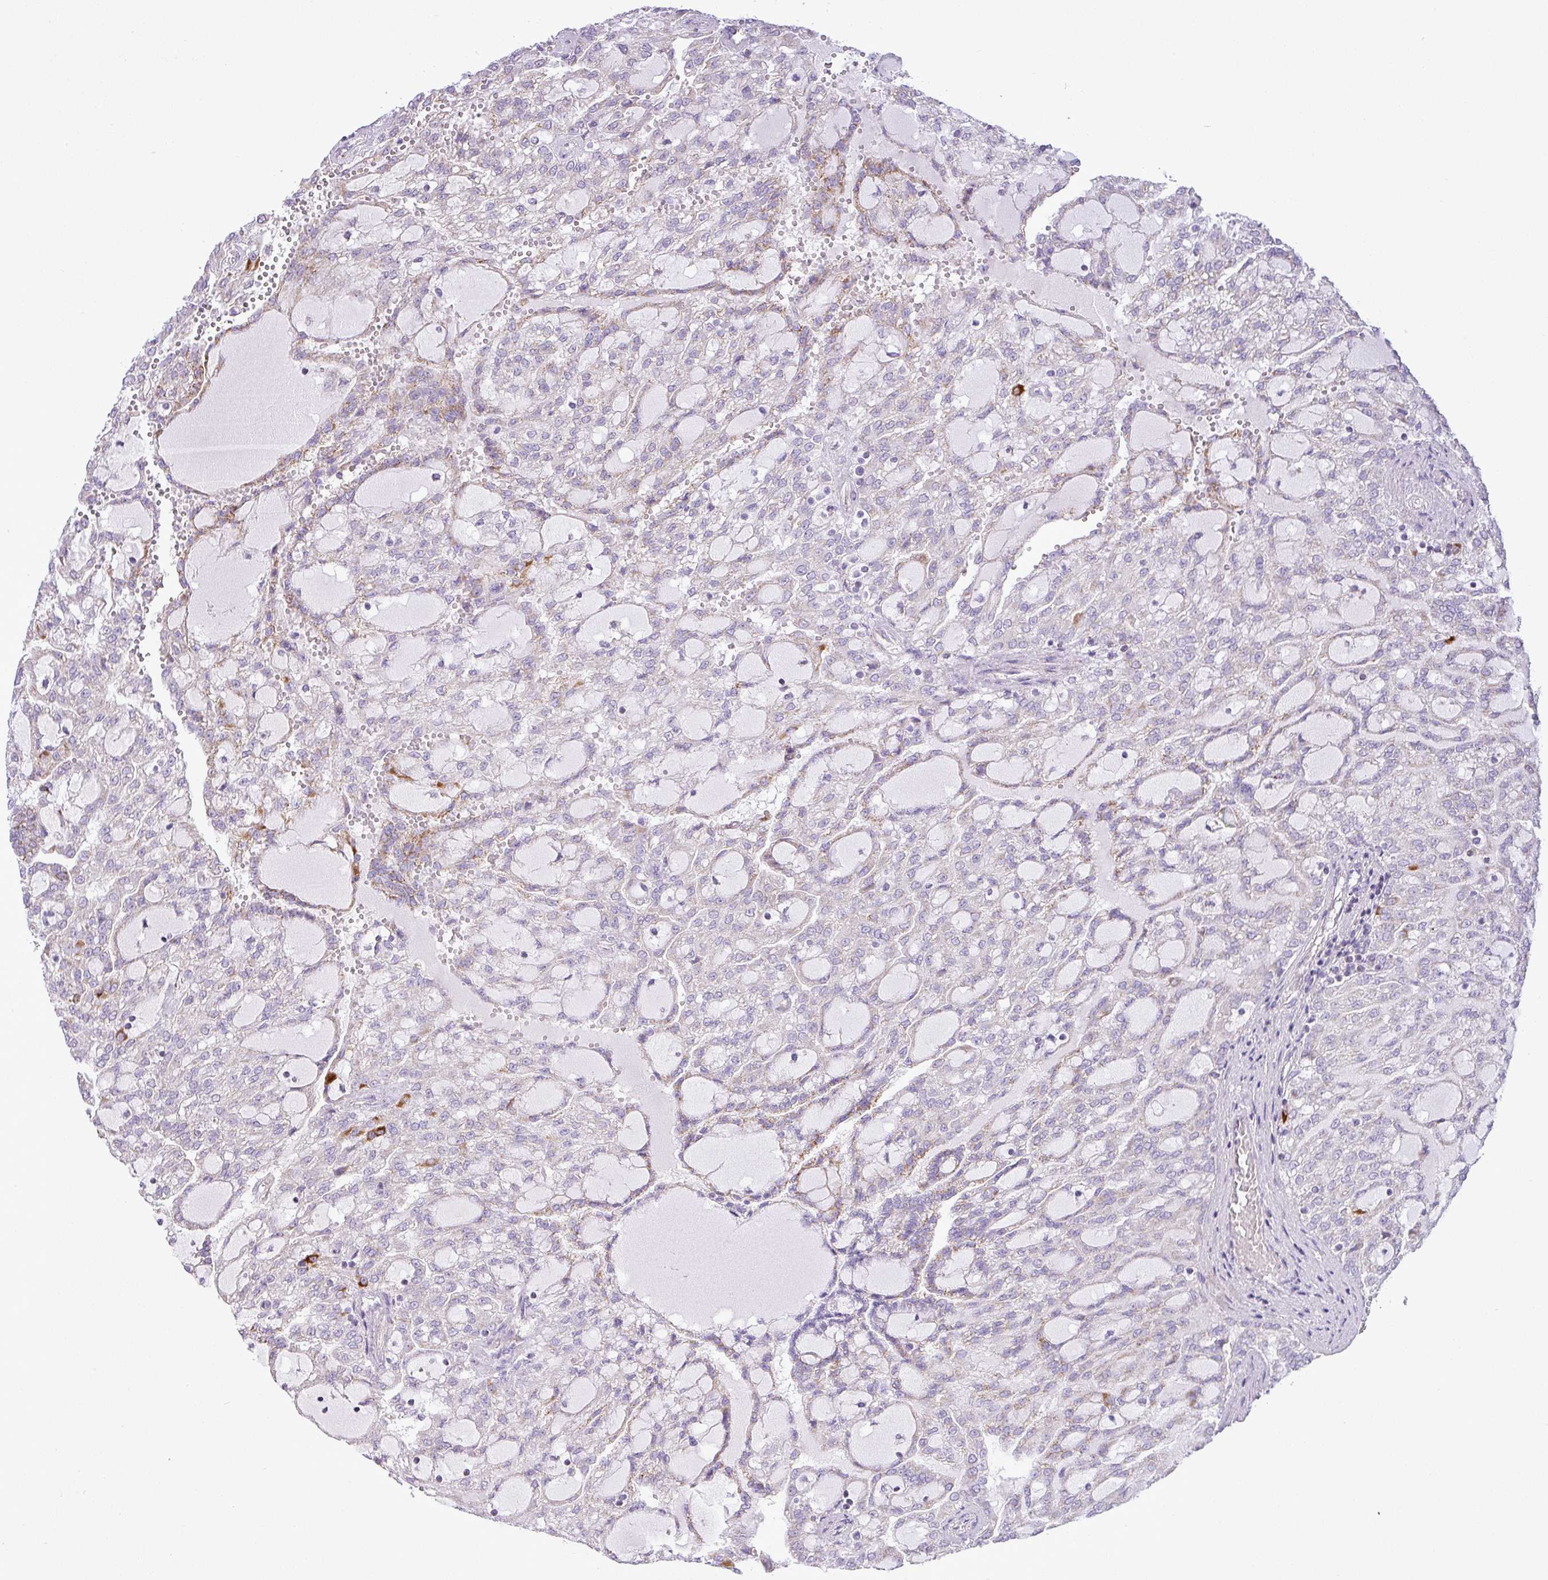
{"staining": {"intensity": "moderate", "quantity": "<25%", "location": "cytoplasmic/membranous"}, "tissue": "renal cancer", "cell_type": "Tumor cells", "image_type": "cancer", "snomed": [{"axis": "morphology", "description": "Adenocarcinoma, NOS"}, {"axis": "topography", "description": "Kidney"}], "caption": "Immunohistochemistry histopathology image of human renal cancer (adenocarcinoma) stained for a protein (brown), which reveals low levels of moderate cytoplasmic/membranous positivity in about <25% of tumor cells.", "gene": "ZNF81", "patient": {"sex": "male", "age": 63}}